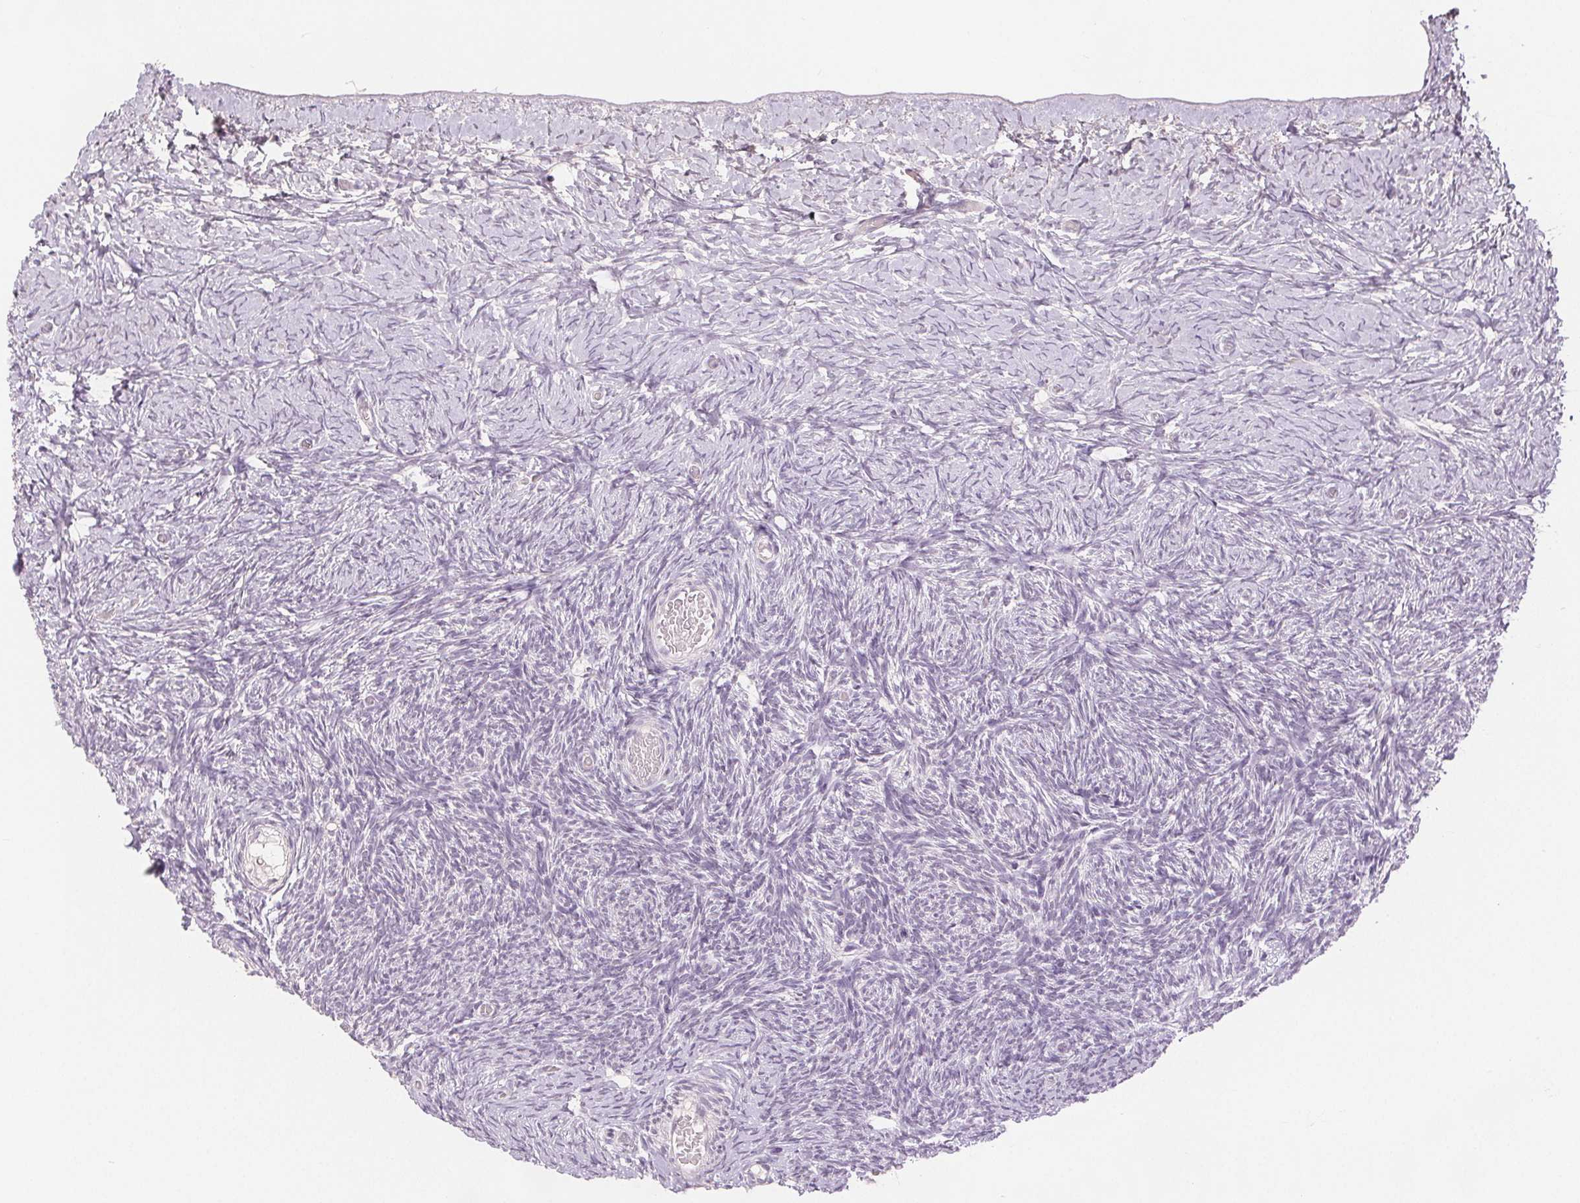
{"staining": {"intensity": "negative", "quantity": "none", "location": "none"}, "tissue": "ovary", "cell_type": "Follicle cells", "image_type": "normal", "snomed": [{"axis": "morphology", "description": "Normal tissue, NOS"}, {"axis": "topography", "description": "Ovary"}], "caption": "Immunohistochemical staining of normal ovary demonstrates no significant expression in follicle cells.", "gene": "SLC27A5", "patient": {"sex": "female", "age": 39}}